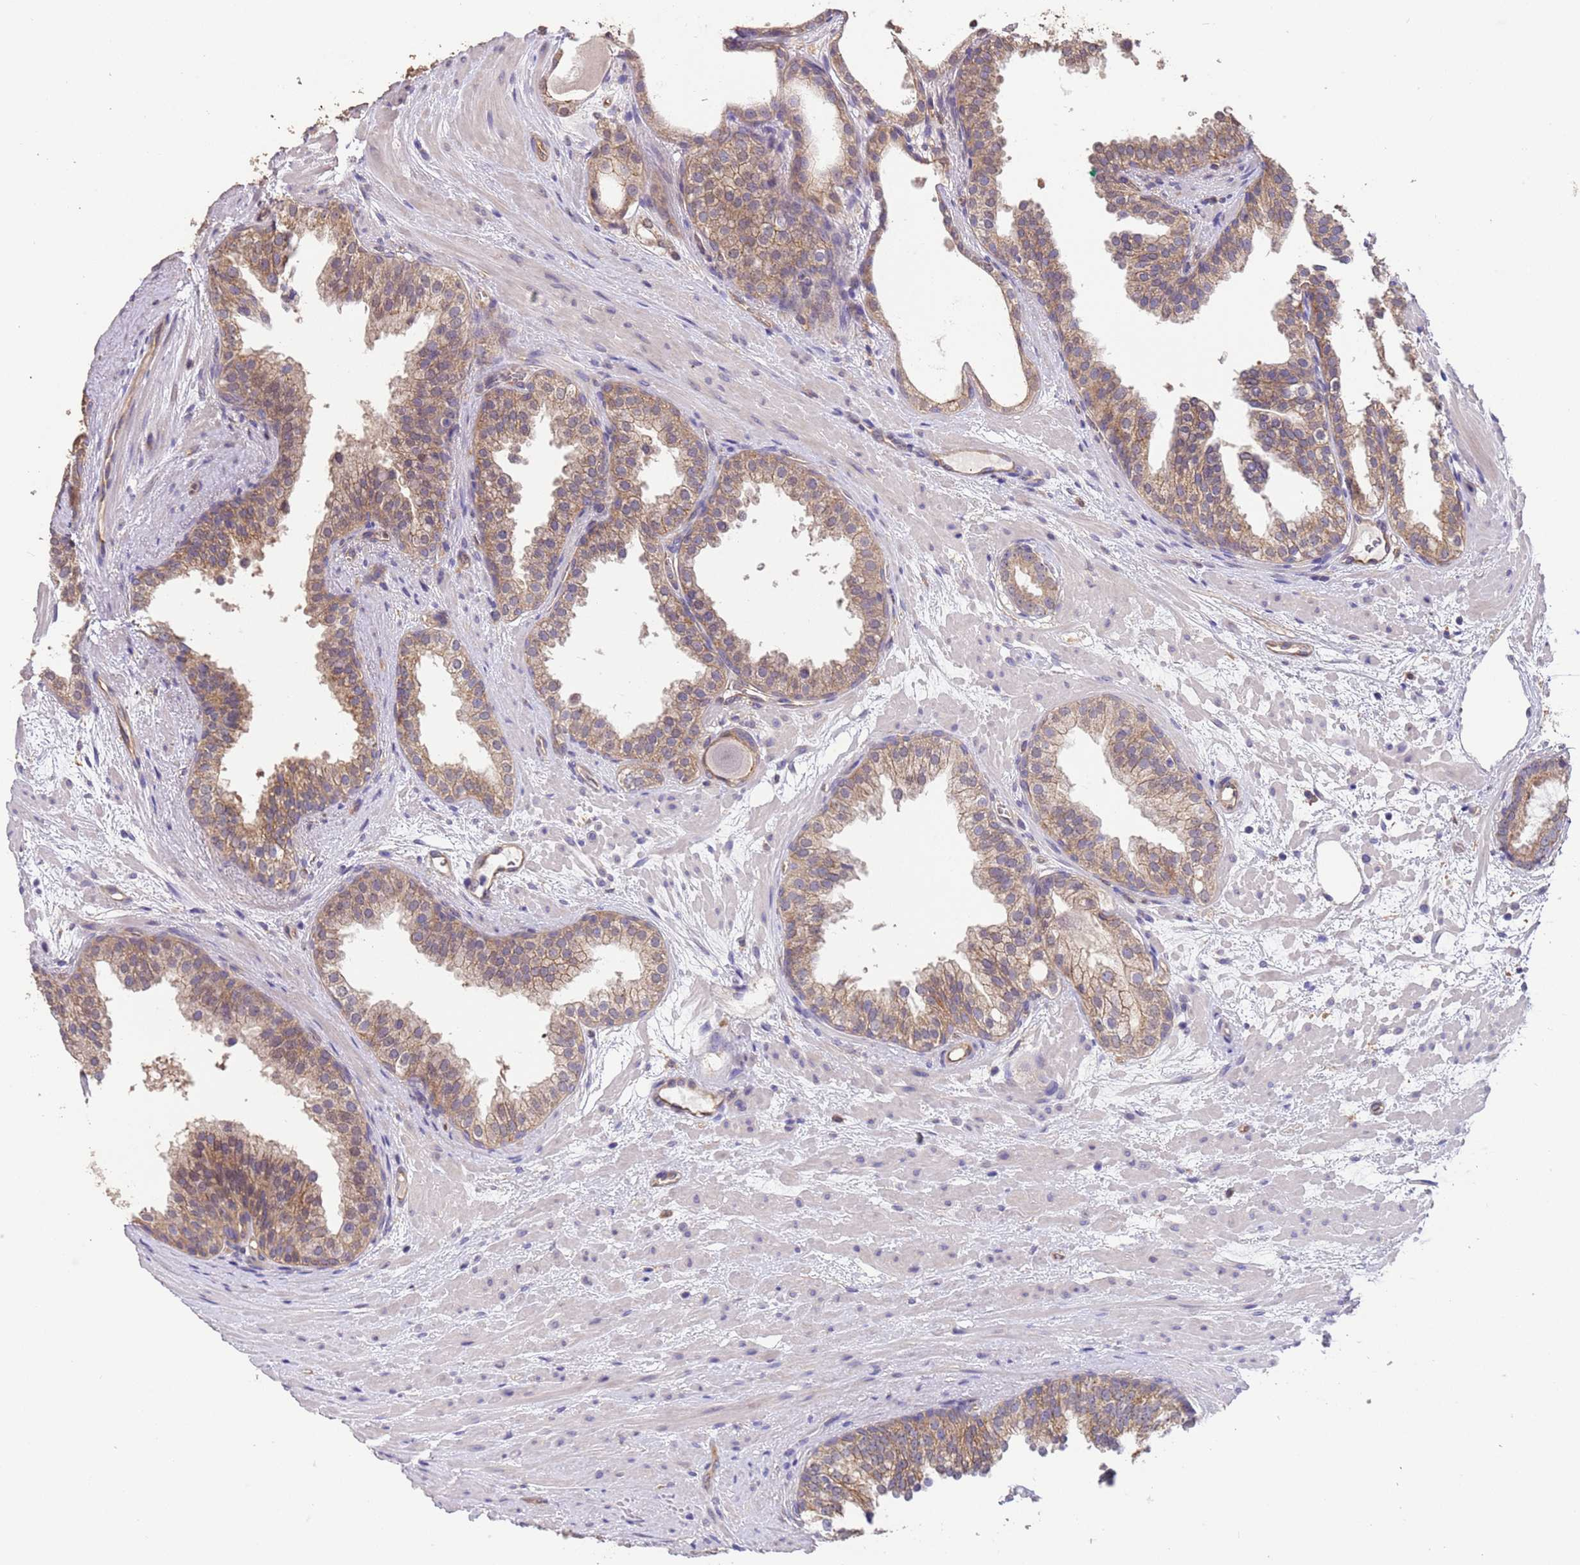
{"staining": {"intensity": "moderate", "quantity": ">75%", "location": "cytoplasmic/membranous"}, "tissue": "prostate cancer", "cell_type": "Tumor cells", "image_type": "cancer", "snomed": [{"axis": "morphology", "description": "Adenocarcinoma, High grade"}, {"axis": "topography", "description": "Prostate"}], "caption": "The micrograph exhibits staining of prostate cancer (adenocarcinoma (high-grade)), revealing moderate cytoplasmic/membranous protein expression (brown color) within tumor cells. (DAB = brown stain, brightfield microscopy at high magnification).", "gene": "NPHP1", "patient": {"sex": "male", "age": 59}}